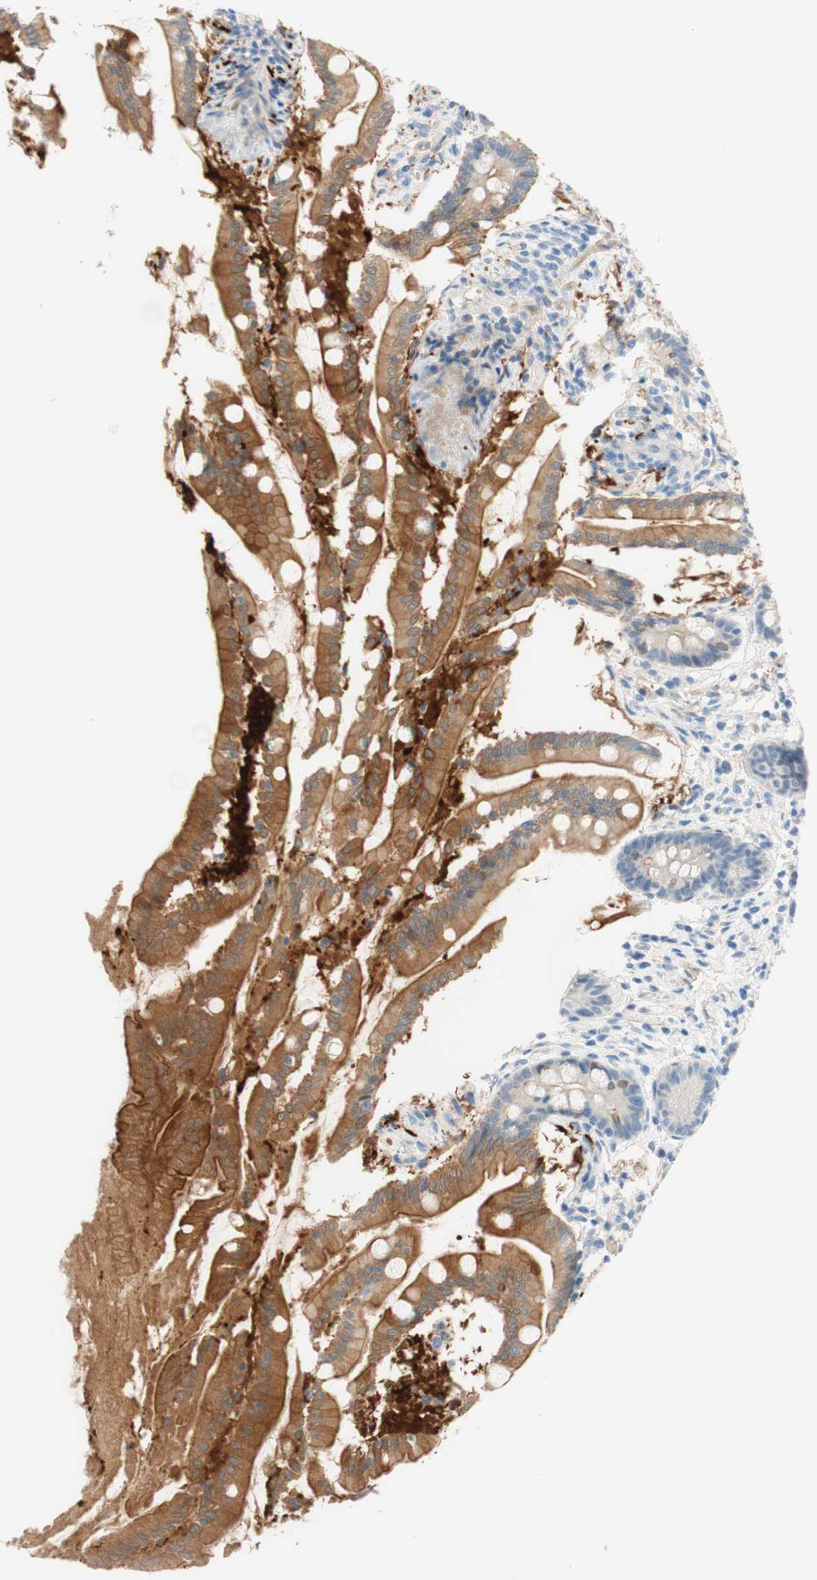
{"staining": {"intensity": "strong", "quantity": "25%-75%", "location": "cytoplasmic/membranous"}, "tissue": "small intestine", "cell_type": "Glandular cells", "image_type": "normal", "snomed": [{"axis": "morphology", "description": "Normal tissue, NOS"}, {"axis": "topography", "description": "Small intestine"}], "caption": "The histopathology image exhibits staining of normal small intestine, revealing strong cytoplasmic/membranous protein positivity (brown color) within glandular cells.", "gene": "ENTREP2", "patient": {"sex": "female", "age": 56}}